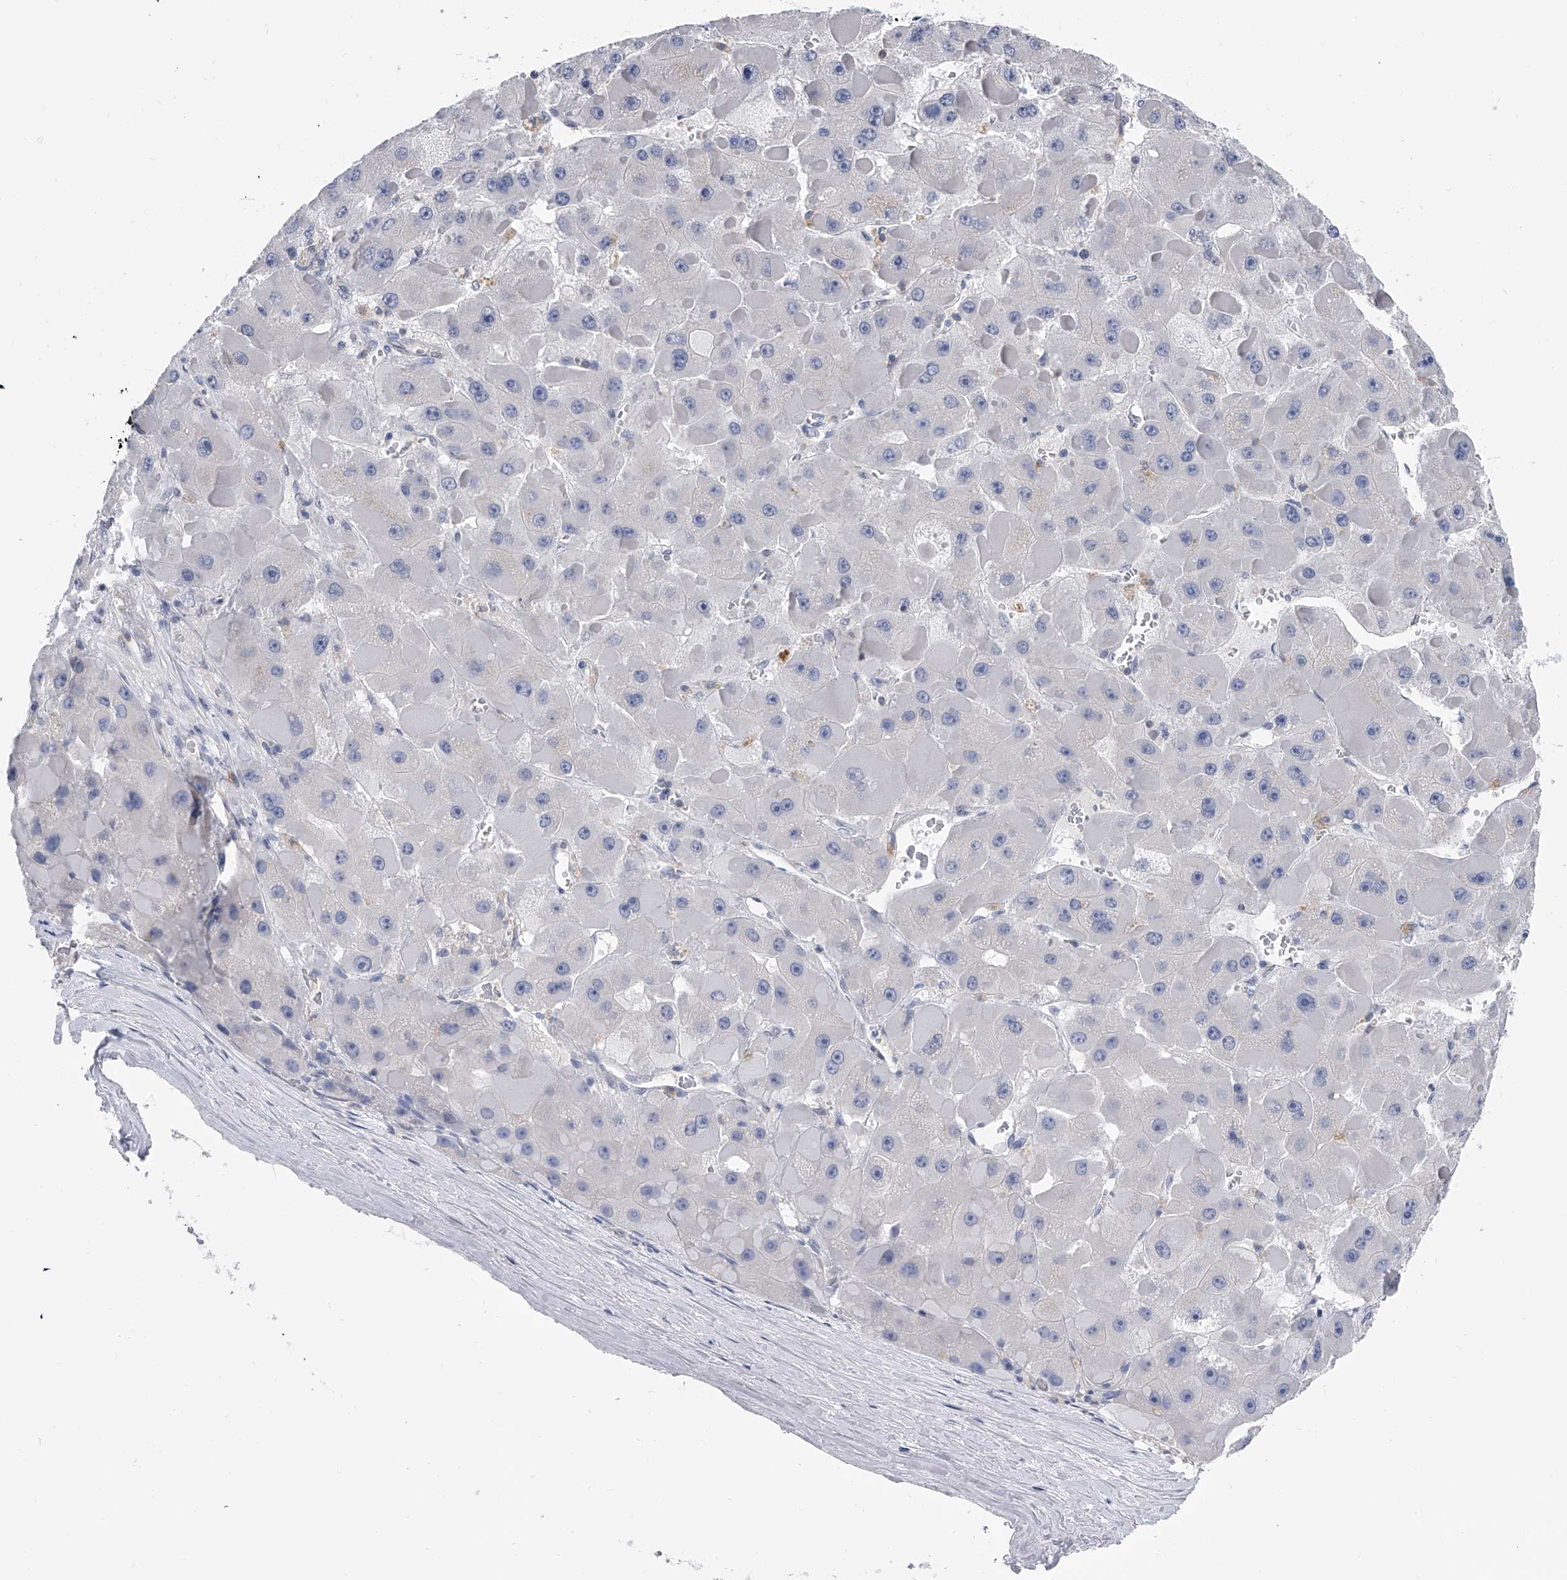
{"staining": {"intensity": "negative", "quantity": "none", "location": "none"}, "tissue": "liver cancer", "cell_type": "Tumor cells", "image_type": "cancer", "snomed": [{"axis": "morphology", "description": "Carcinoma, Hepatocellular, NOS"}, {"axis": "topography", "description": "Liver"}], "caption": "This photomicrograph is of liver hepatocellular carcinoma stained with immunohistochemistry to label a protein in brown with the nuclei are counter-stained blue. There is no expression in tumor cells.", "gene": "SERPINB9", "patient": {"sex": "female", "age": 73}}